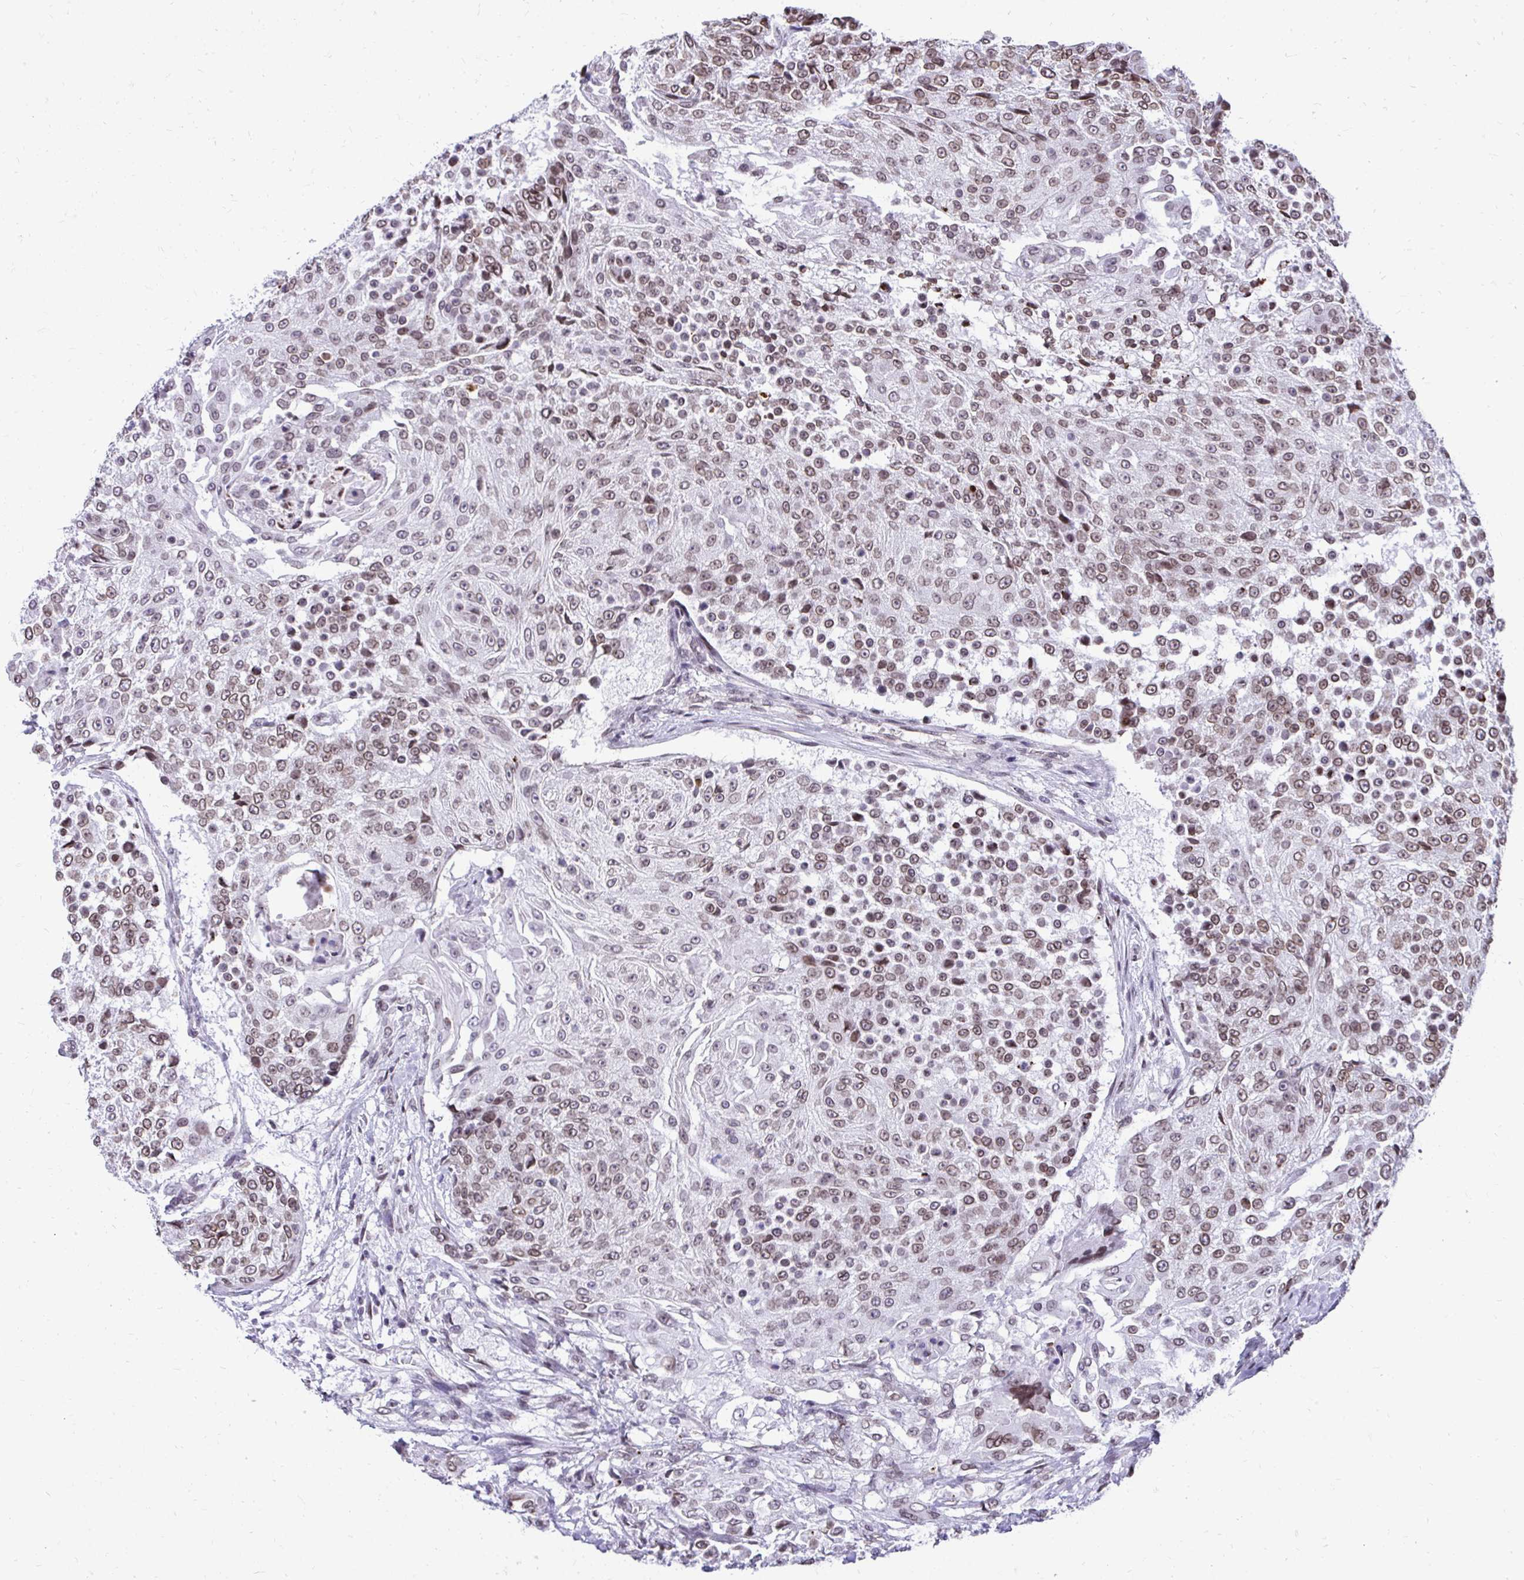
{"staining": {"intensity": "moderate", "quantity": ">75%", "location": "cytoplasmic/membranous,nuclear"}, "tissue": "urothelial cancer", "cell_type": "Tumor cells", "image_type": "cancer", "snomed": [{"axis": "morphology", "description": "Urothelial carcinoma, High grade"}, {"axis": "topography", "description": "Urinary bladder"}], "caption": "Approximately >75% of tumor cells in high-grade urothelial carcinoma demonstrate moderate cytoplasmic/membranous and nuclear protein positivity as visualized by brown immunohistochemical staining.", "gene": "BANF1", "patient": {"sex": "female", "age": 63}}